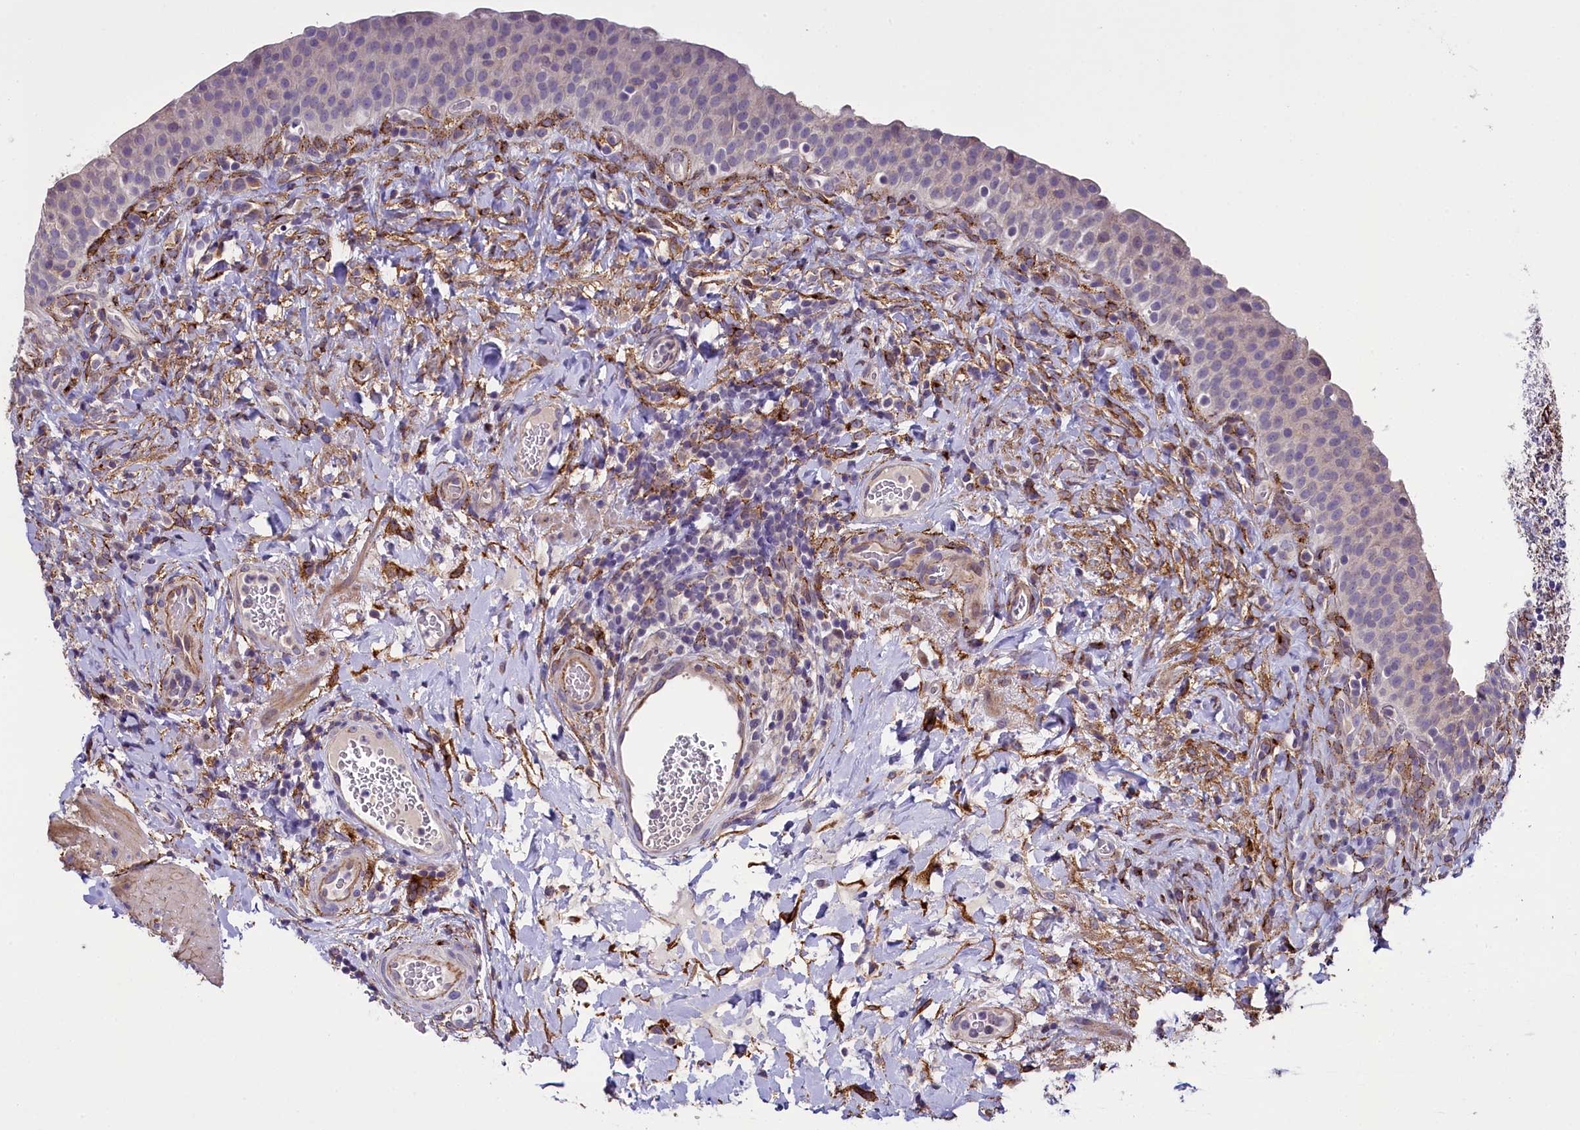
{"staining": {"intensity": "negative", "quantity": "none", "location": "none"}, "tissue": "urinary bladder", "cell_type": "Urothelial cells", "image_type": "normal", "snomed": [{"axis": "morphology", "description": "Normal tissue, NOS"}, {"axis": "morphology", "description": "Inflammation, NOS"}, {"axis": "topography", "description": "Urinary bladder"}], "caption": "DAB (3,3'-diaminobenzidine) immunohistochemical staining of normal urinary bladder exhibits no significant expression in urothelial cells.", "gene": "MRC2", "patient": {"sex": "male", "age": 64}}